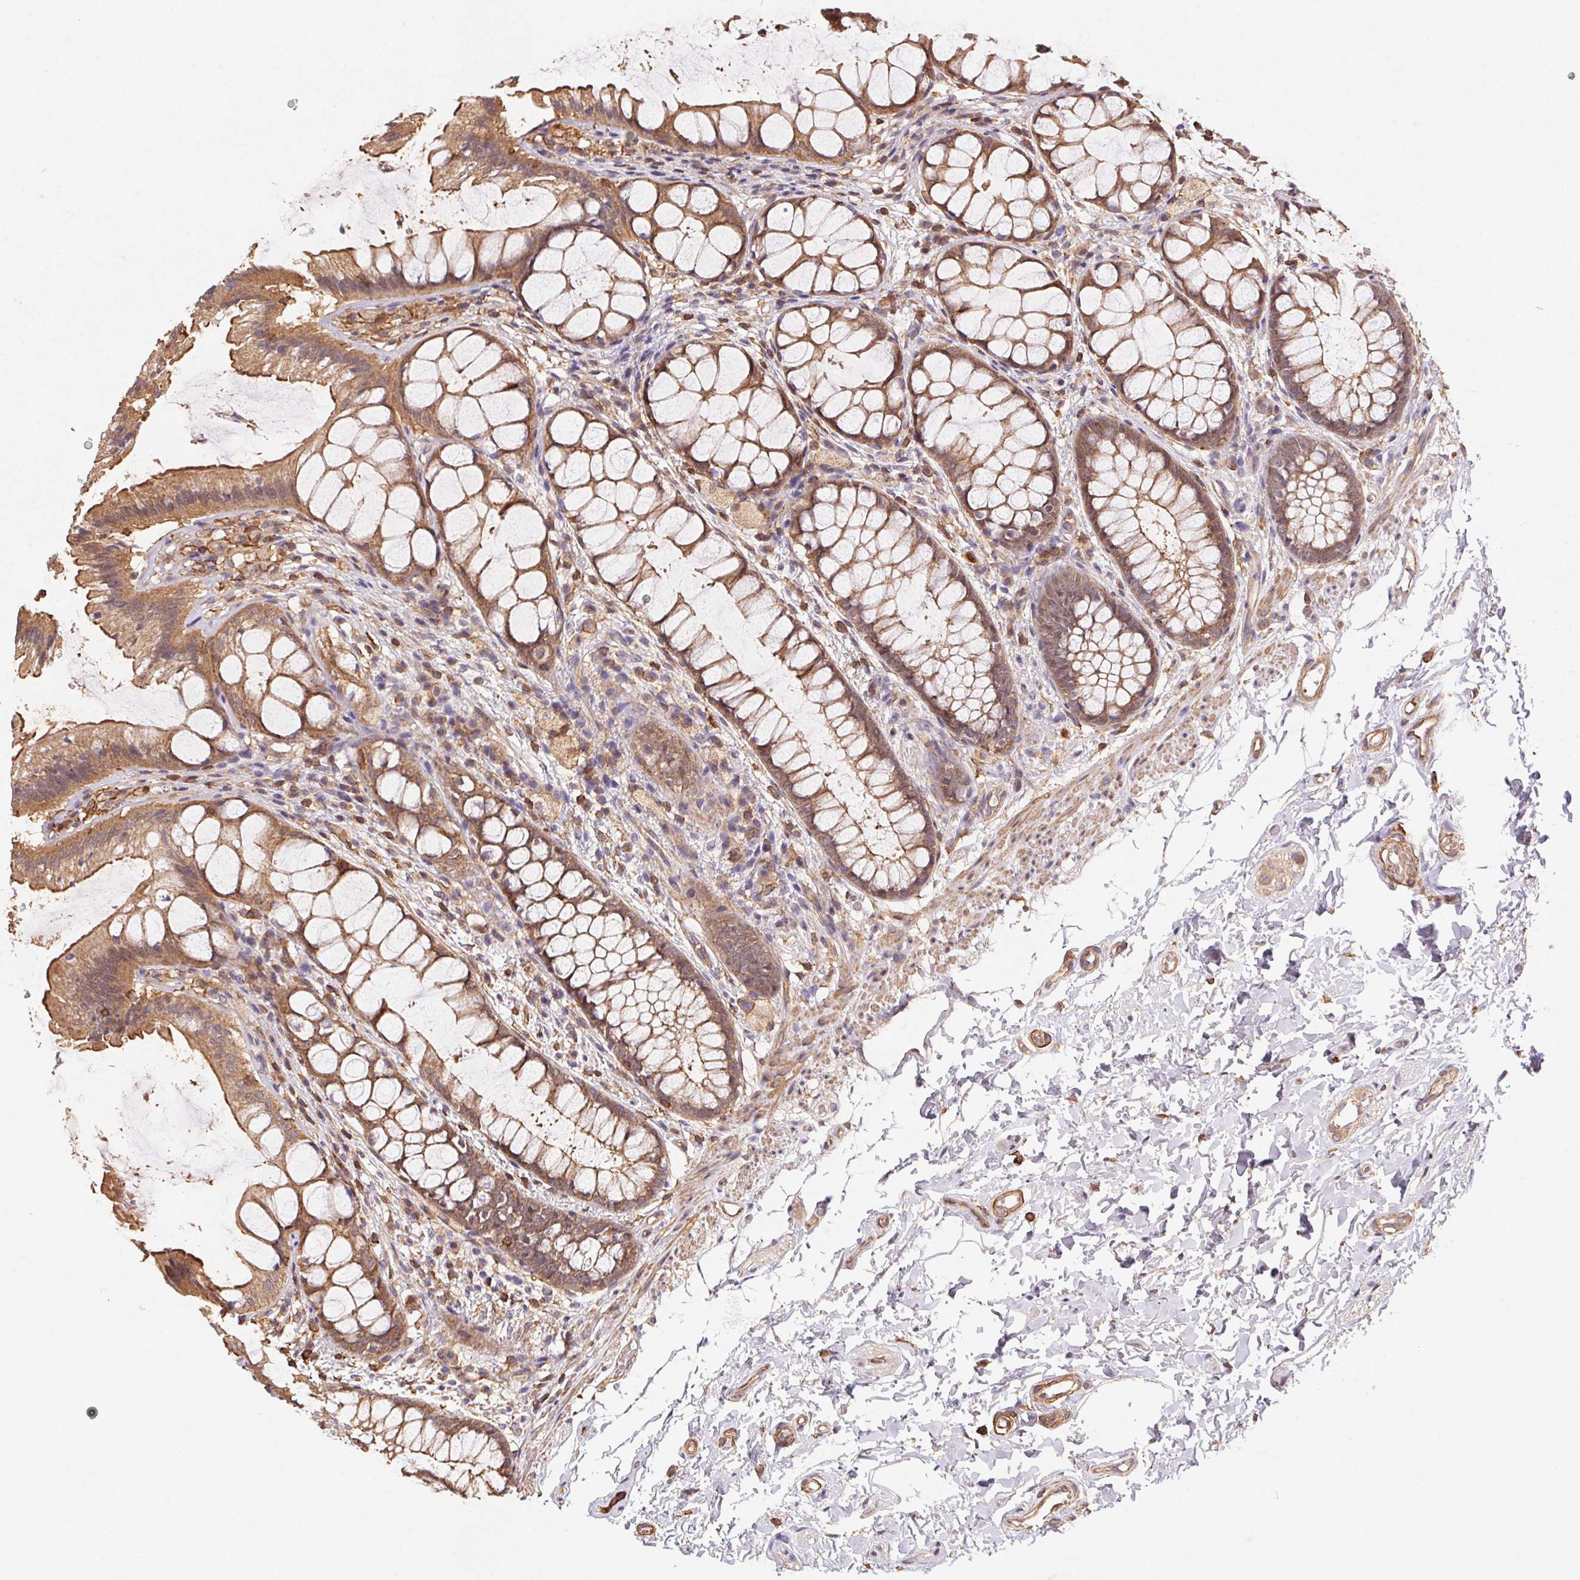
{"staining": {"intensity": "moderate", "quantity": ">75%", "location": "cytoplasmic/membranous"}, "tissue": "rectum", "cell_type": "Glandular cells", "image_type": "normal", "snomed": [{"axis": "morphology", "description": "Normal tissue, NOS"}, {"axis": "topography", "description": "Rectum"}], "caption": "Immunohistochemistry (IHC) histopathology image of normal human rectum stained for a protein (brown), which reveals medium levels of moderate cytoplasmic/membranous positivity in approximately >75% of glandular cells.", "gene": "ATG10", "patient": {"sex": "female", "age": 62}}